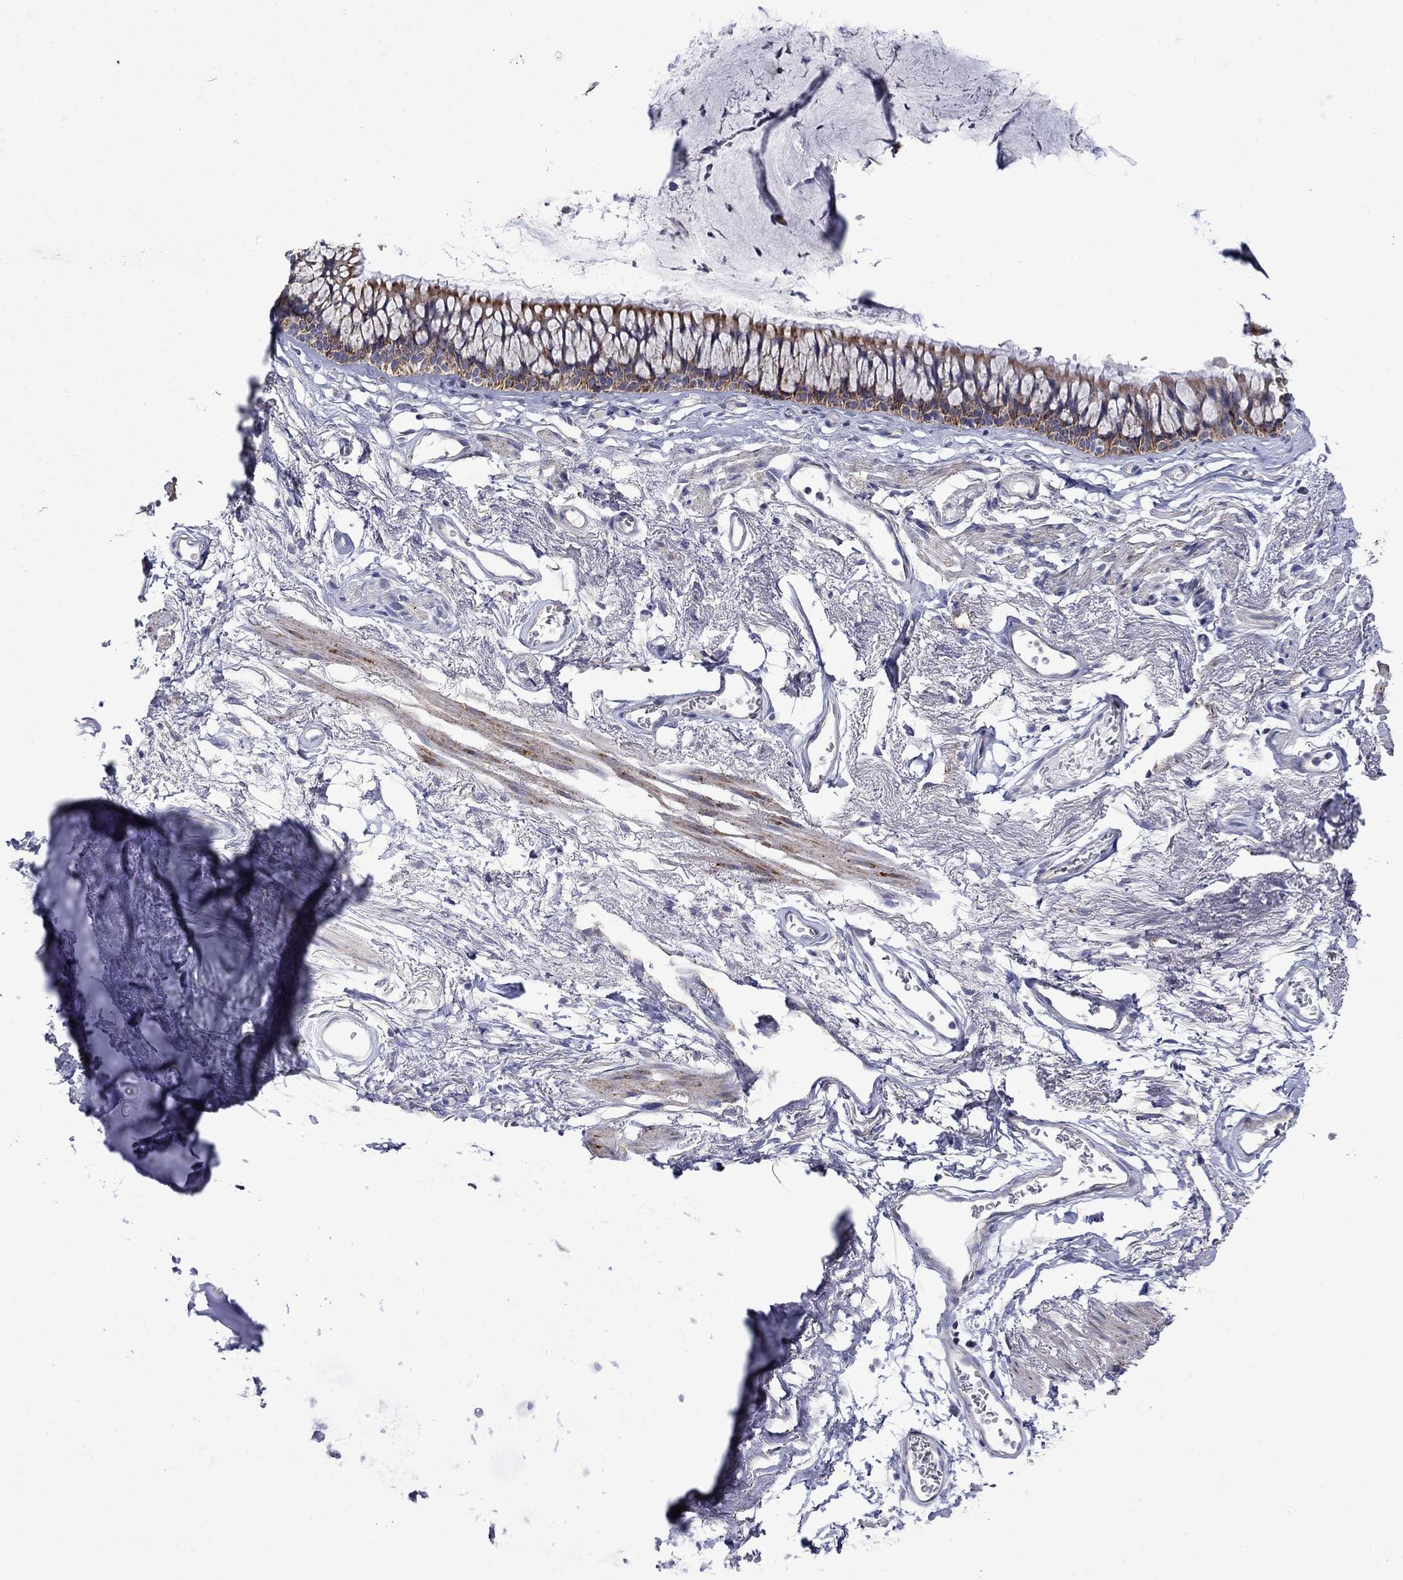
{"staining": {"intensity": "negative", "quantity": "none", "location": "none"}, "tissue": "adipose tissue", "cell_type": "Adipocytes", "image_type": "normal", "snomed": [{"axis": "morphology", "description": "Normal tissue, NOS"}, {"axis": "topography", "description": "Cartilage tissue"}, {"axis": "topography", "description": "Bronchus"}], "caption": "There is no significant positivity in adipocytes of adipose tissue. Brightfield microscopy of immunohistochemistry stained with DAB (brown) and hematoxylin (blue), captured at high magnification.", "gene": "CISD1", "patient": {"sex": "female", "age": 79}}